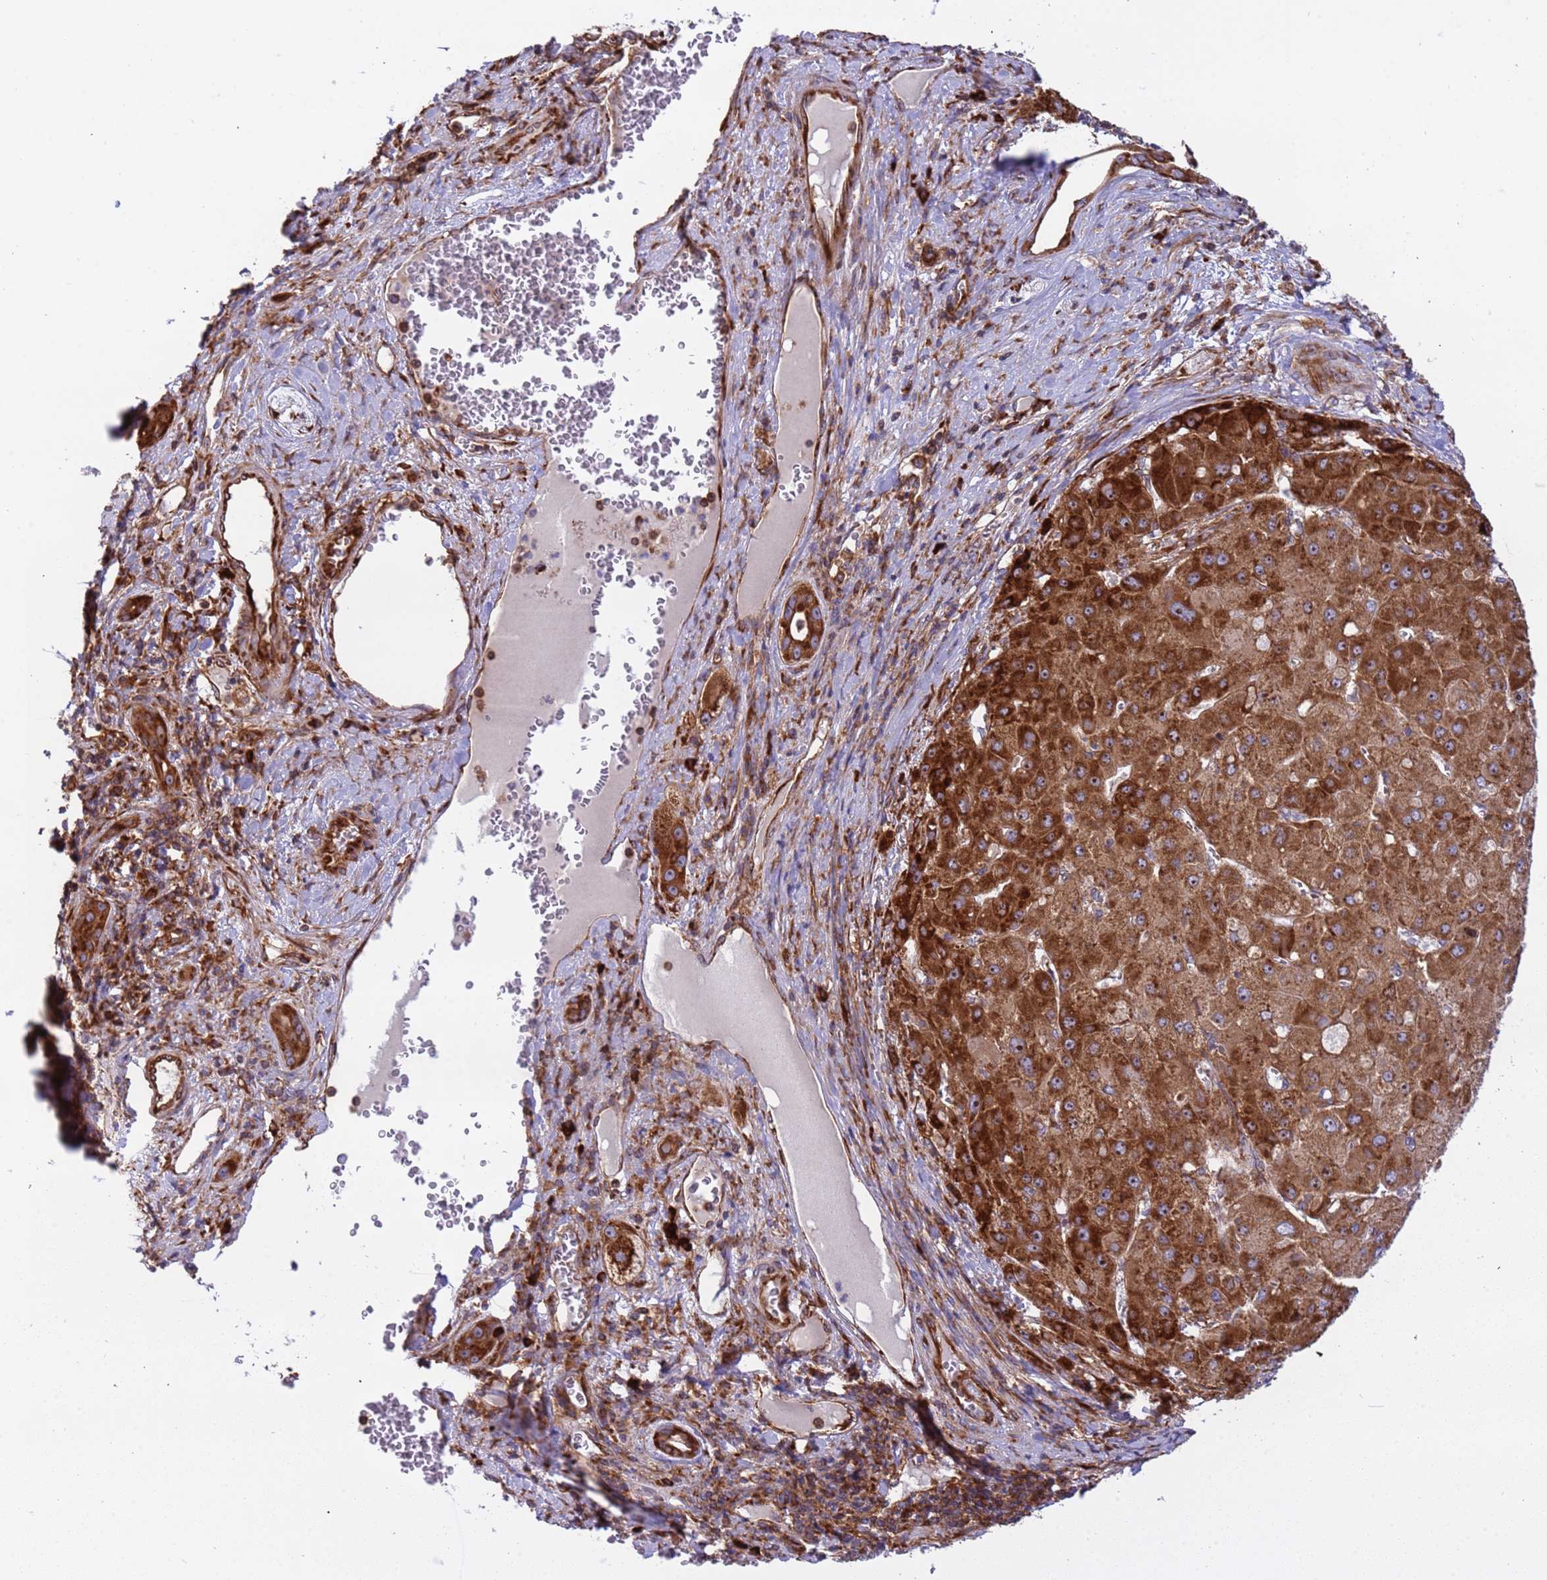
{"staining": {"intensity": "strong", "quantity": ">75%", "location": "cytoplasmic/membranous"}, "tissue": "liver cancer", "cell_type": "Tumor cells", "image_type": "cancer", "snomed": [{"axis": "morphology", "description": "Carcinoma, Hepatocellular, NOS"}, {"axis": "topography", "description": "Liver"}], "caption": "The micrograph reveals a brown stain indicating the presence of a protein in the cytoplasmic/membranous of tumor cells in liver cancer (hepatocellular carcinoma). (Stains: DAB (3,3'-diaminobenzidine) in brown, nuclei in blue, Microscopy: brightfield microscopy at high magnification).", "gene": "RPL36", "patient": {"sex": "female", "age": 73}}